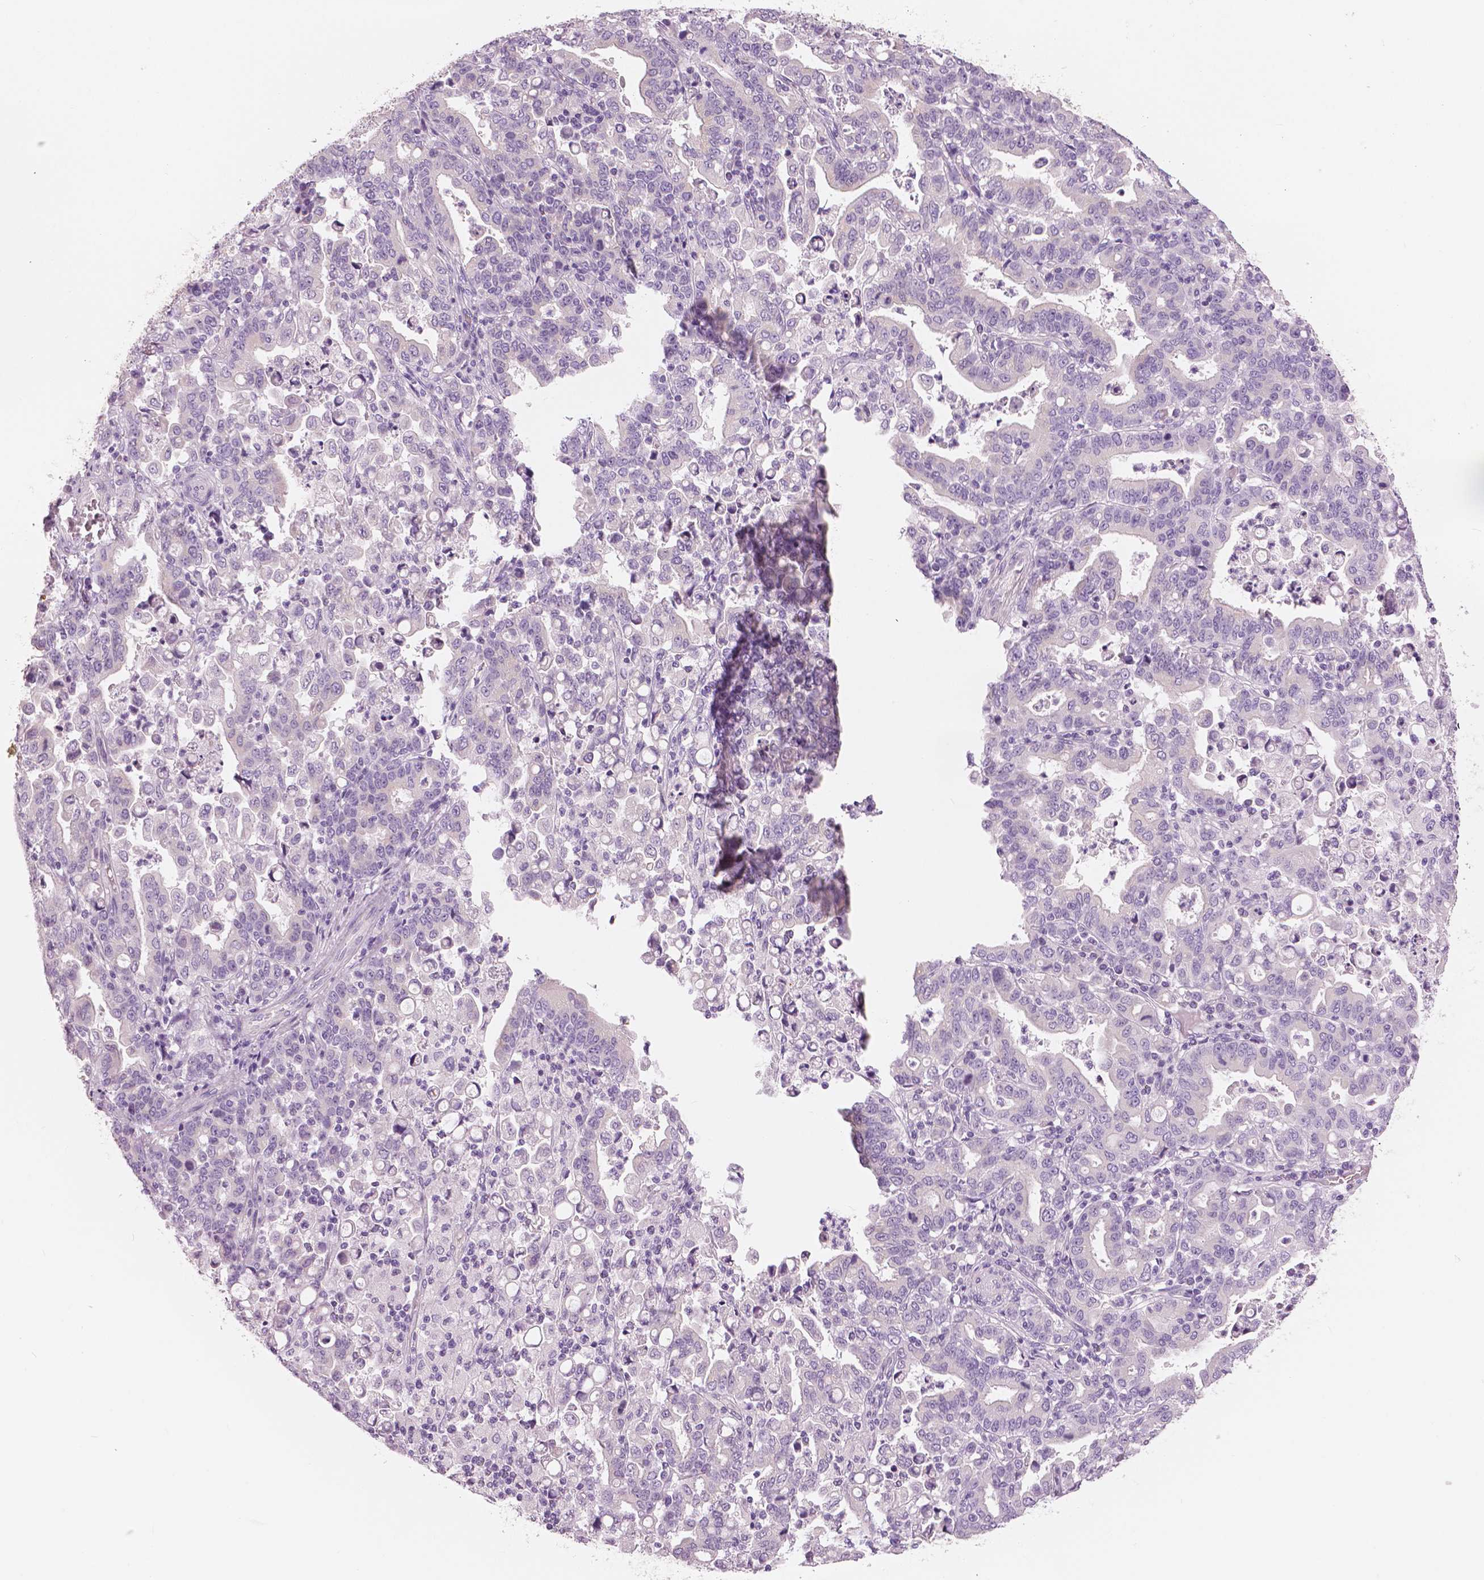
{"staining": {"intensity": "negative", "quantity": "none", "location": "none"}, "tissue": "stomach cancer", "cell_type": "Tumor cells", "image_type": "cancer", "snomed": [{"axis": "morphology", "description": "Adenocarcinoma, NOS"}, {"axis": "topography", "description": "Stomach"}], "caption": "Histopathology image shows no significant protein positivity in tumor cells of adenocarcinoma (stomach).", "gene": "SLC24A1", "patient": {"sex": "male", "age": 82}}